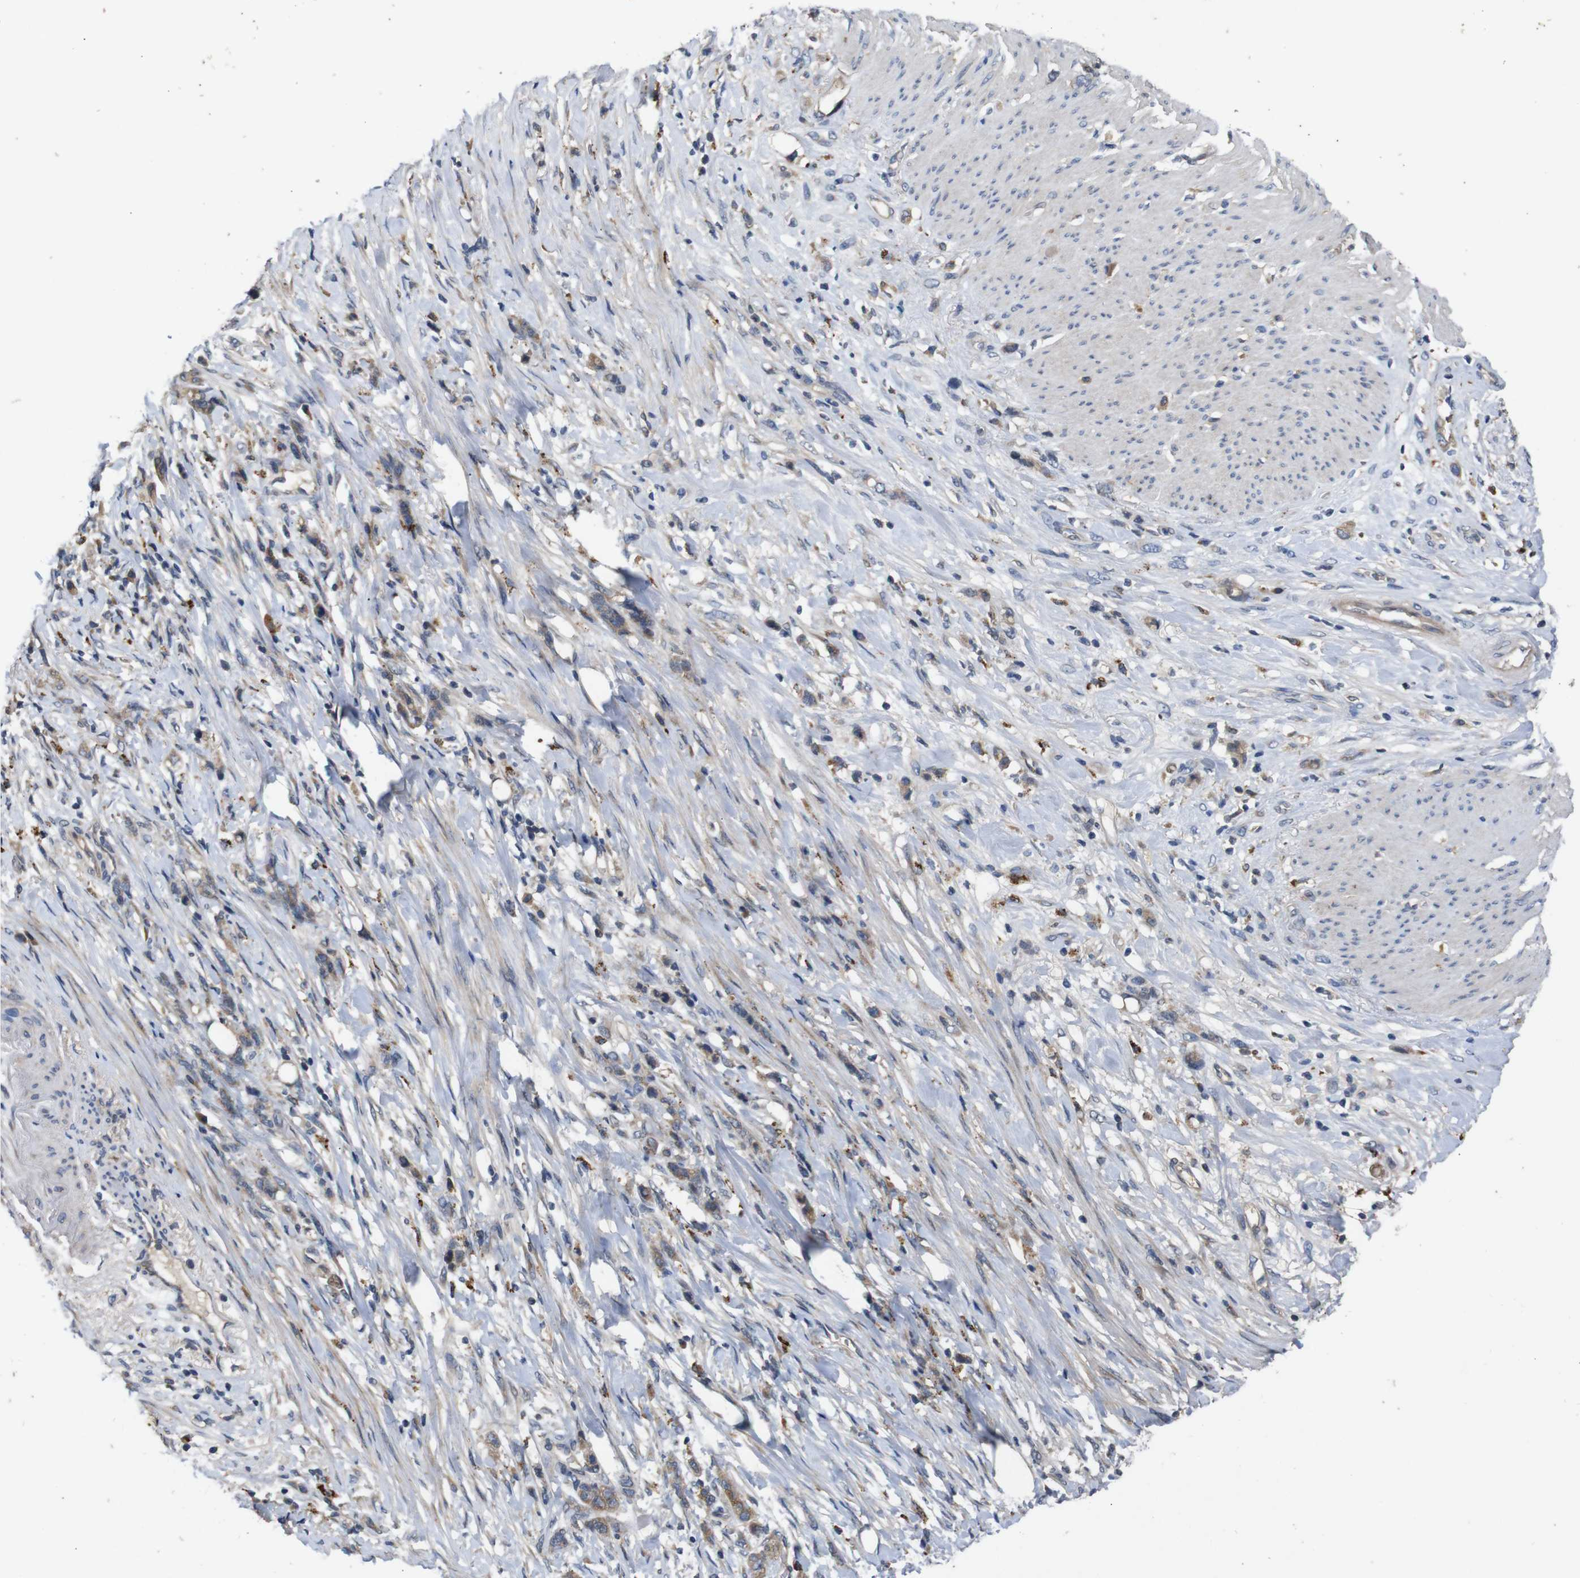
{"staining": {"intensity": "weak", "quantity": ">75%", "location": "cytoplasmic/membranous"}, "tissue": "stomach cancer", "cell_type": "Tumor cells", "image_type": "cancer", "snomed": [{"axis": "morphology", "description": "Adenocarcinoma, NOS"}, {"axis": "topography", "description": "Stomach, lower"}], "caption": "Stomach cancer tissue reveals weak cytoplasmic/membranous staining in about >75% of tumor cells (brown staining indicates protein expression, while blue staining denotes nuclei).", "gene": "PTPN1", "patient": {"sex": "male", "age": 88}}